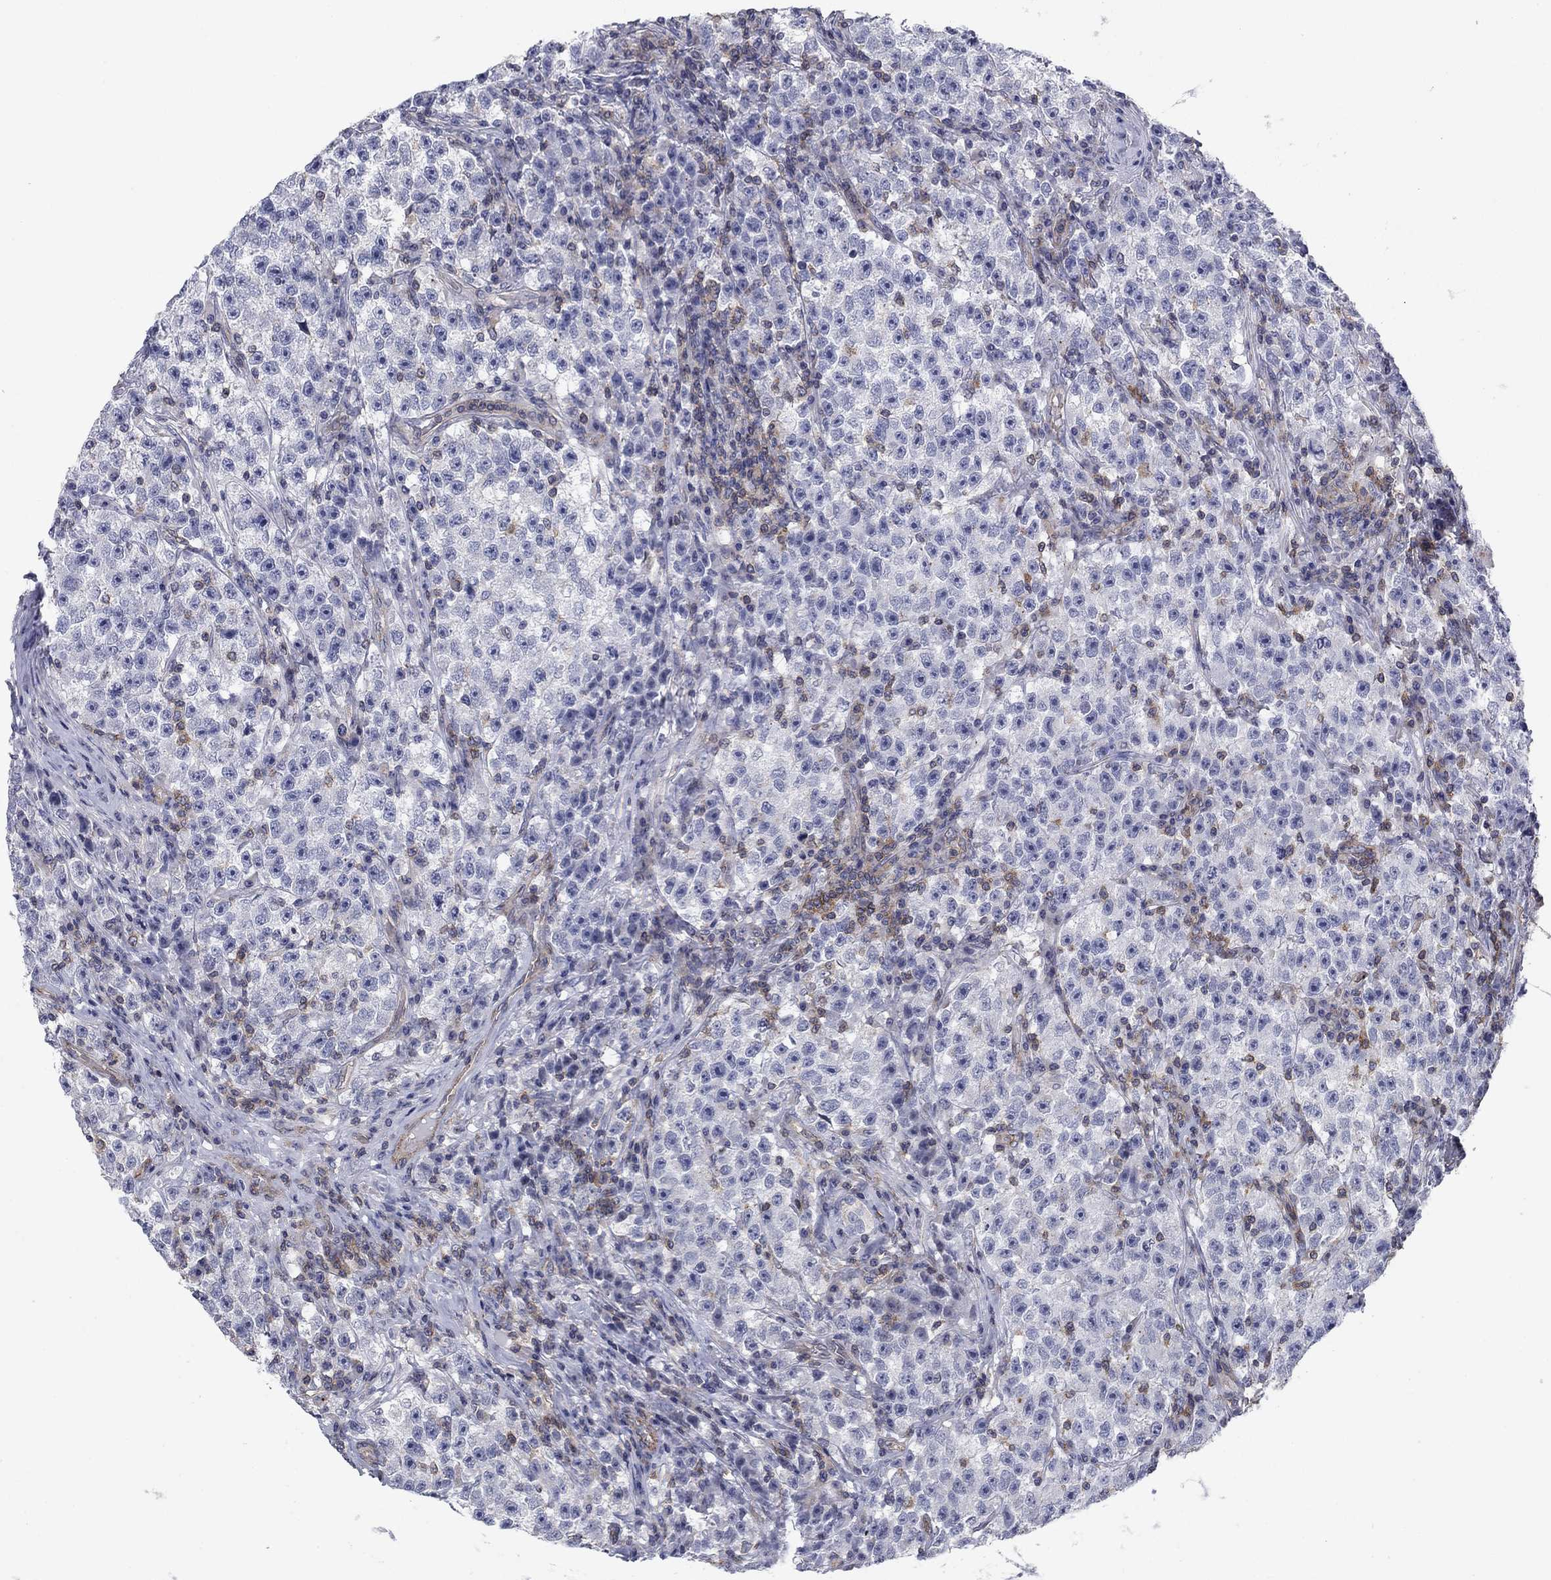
{"staining": {"intensity": "negative", "quantity": "none", "location": "none"}, "tissue": "testis cancer", "cell_type": "Tumor cells", "image_type": "cancer", "snomed": [{"axis": "morphology", "description": "Seminoma, NOS"}, {"axis": "topography", "description": "Testis"}], "caption": "This is an immunohistochemistry micrograph of human testis cancer. There is no positivity in tumor cells.", "gene": "PSD4", "patient": {"sex": "male", "age": 22}}